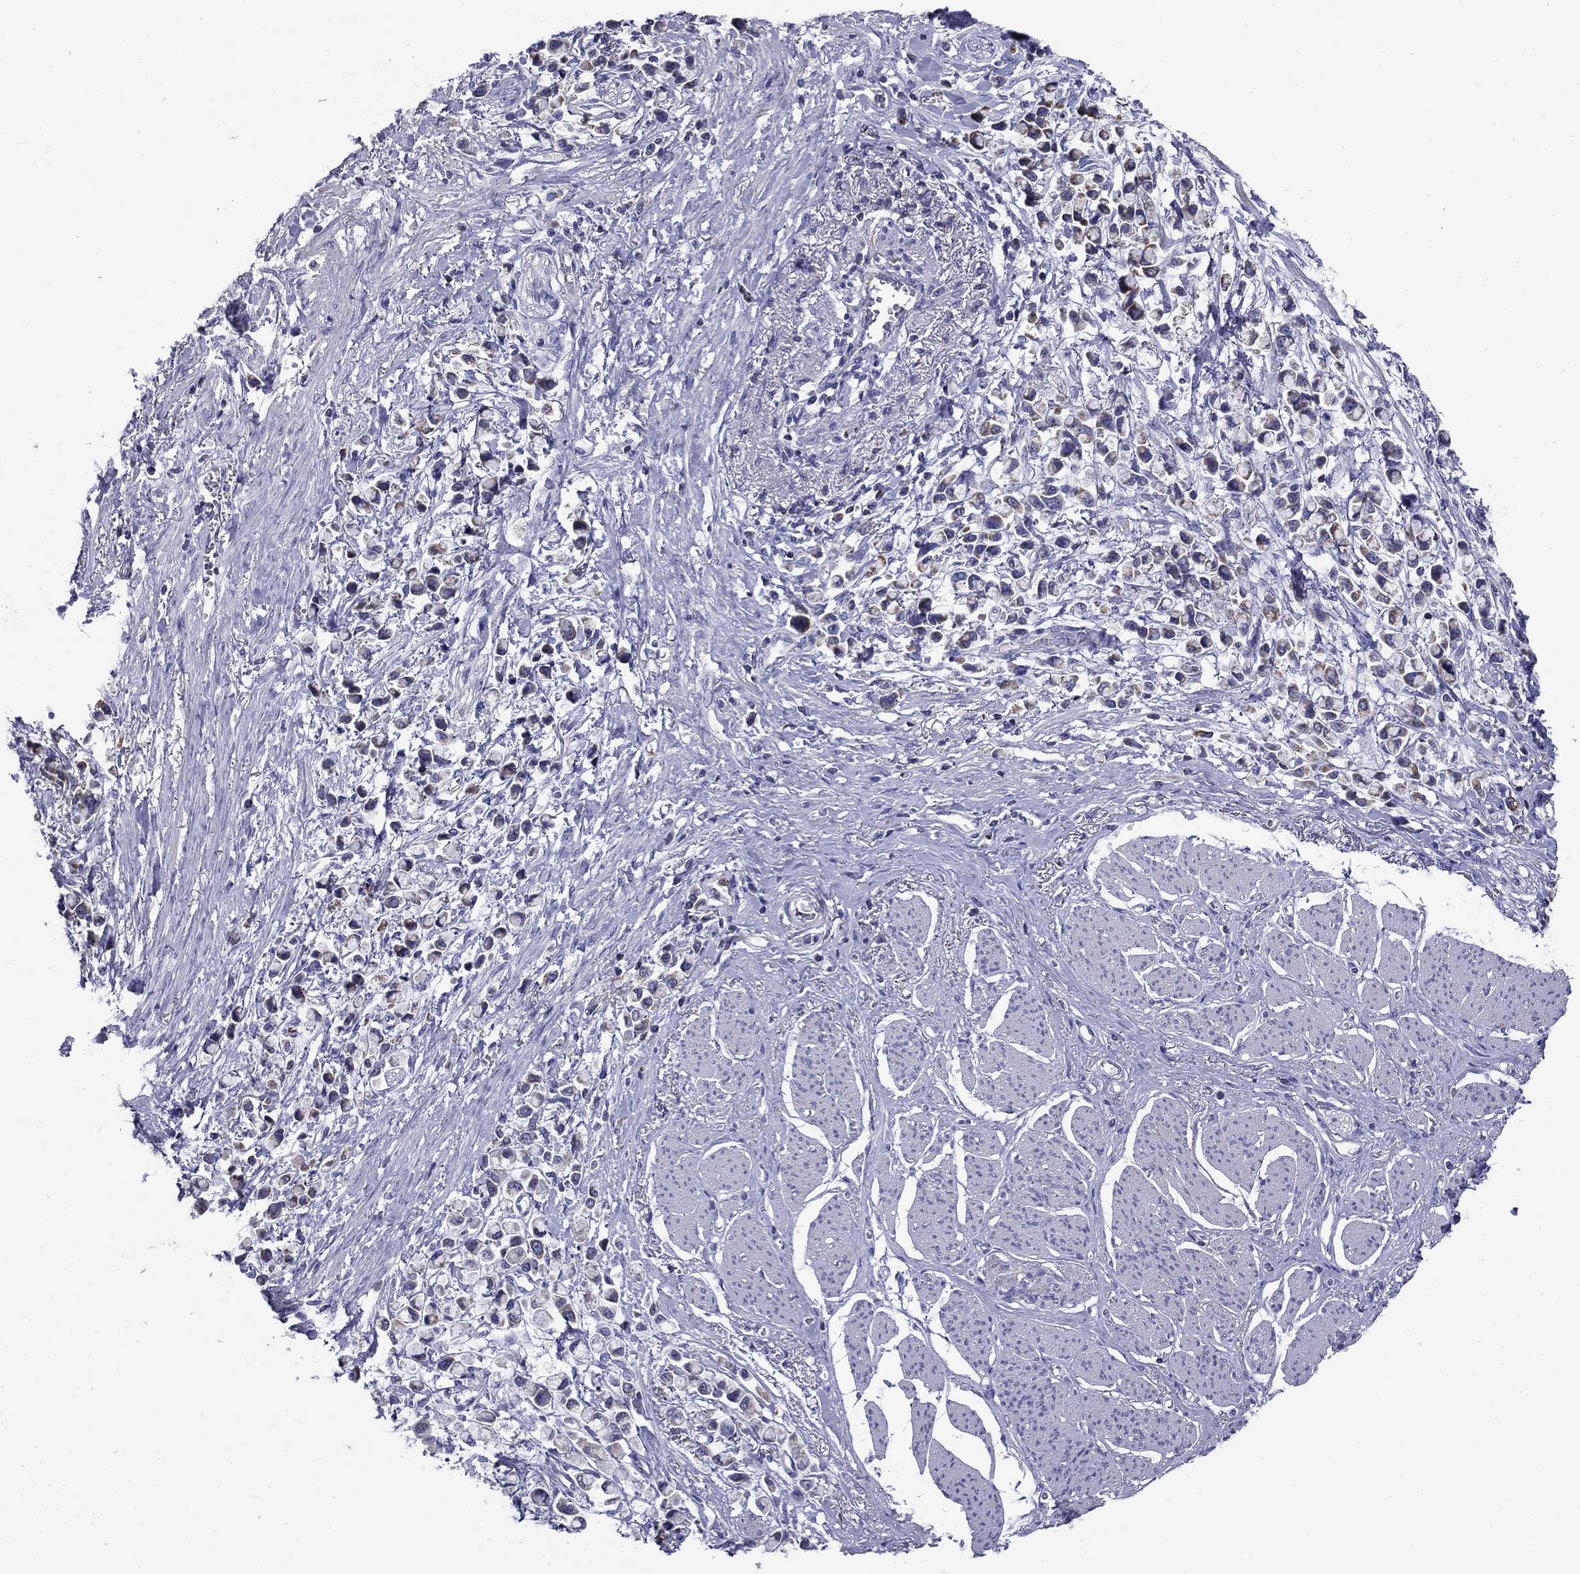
{"staining": {"intensity": "weak", "quantity": "25%-75%", "location": "cytoplasmic/membranous"}, "tissue": "stomach cancer", "cell_type": "Tumor cells", "image_type": "cancer", "snomed": [{"axis": "morphology", "description": "Adenocarcinoma, NOS"}, {"axis": "topography", "description": "Stomach"}], "caption": "Adenocarcinoma (stomach) stained with IHC displays weak cytoplasmic/membranous expression in about 25%-75% of tumor cells.", "gene": "NDUFA4L2", "patient": {"sex": "female", "age": 81}}